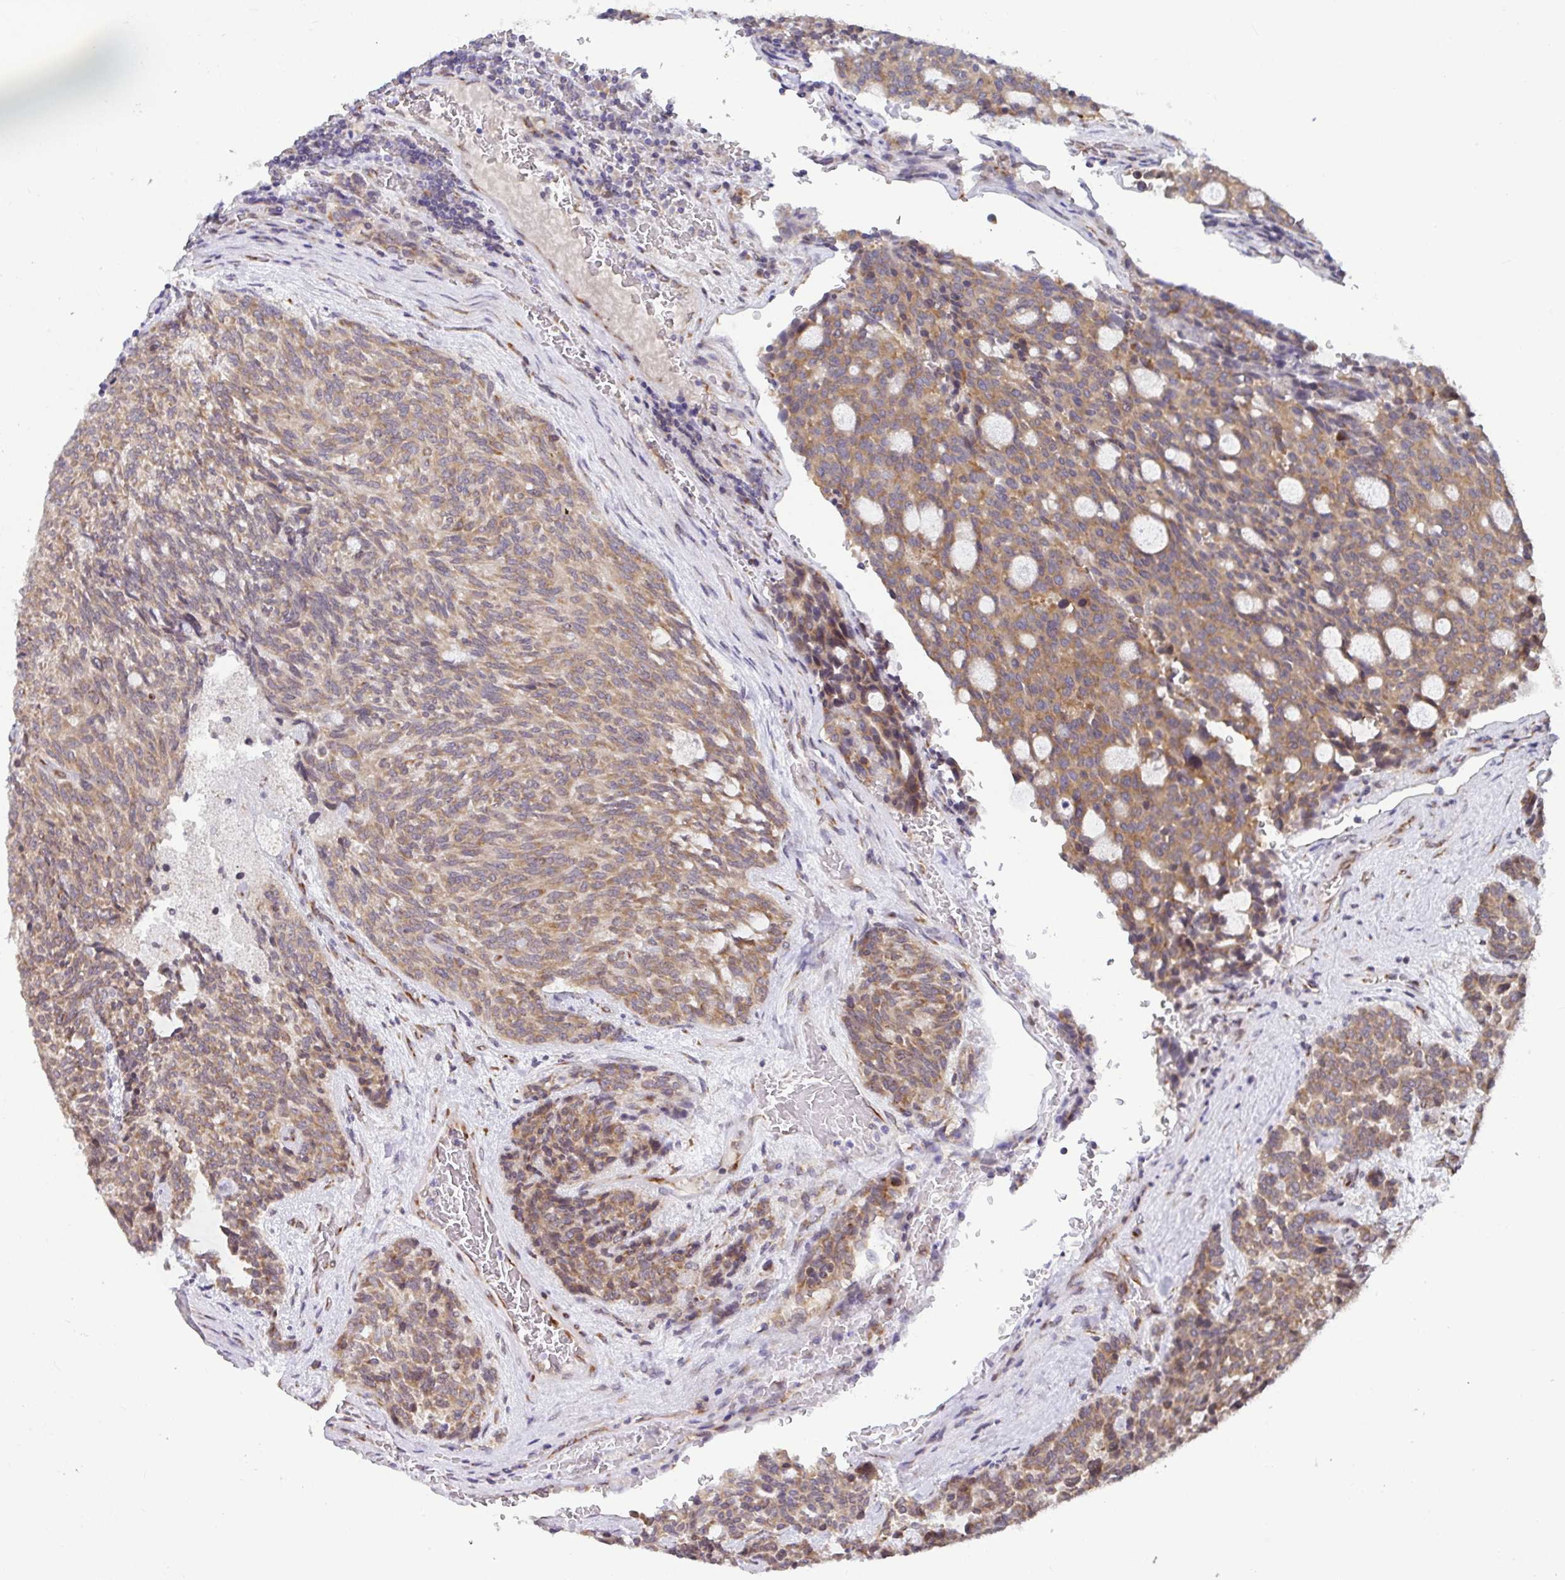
{"staining": {"intensity": "moderate", "quantity": ">75%", "location": "cytoplasmic/membranous"}, "tissue": "carcinoid", "cell_type": "Tumor cells", "image_type": "cancer", "snomed": [{"axis": "morphology", "description": "Carcinoid, malignant, NOS"}, {"axis": "topography", "description": "Pancreas"}], "caption": "Immunohistochemistry (IHC) image of human malignant carcinoid stained for a protein (brown), which reveals medium levels of moderate cytoplasmic/membranous expression in approximately >75% of tumor cells.", "gene": "ATP5MJ", "patient": {"sex": "female", "age": 54}}